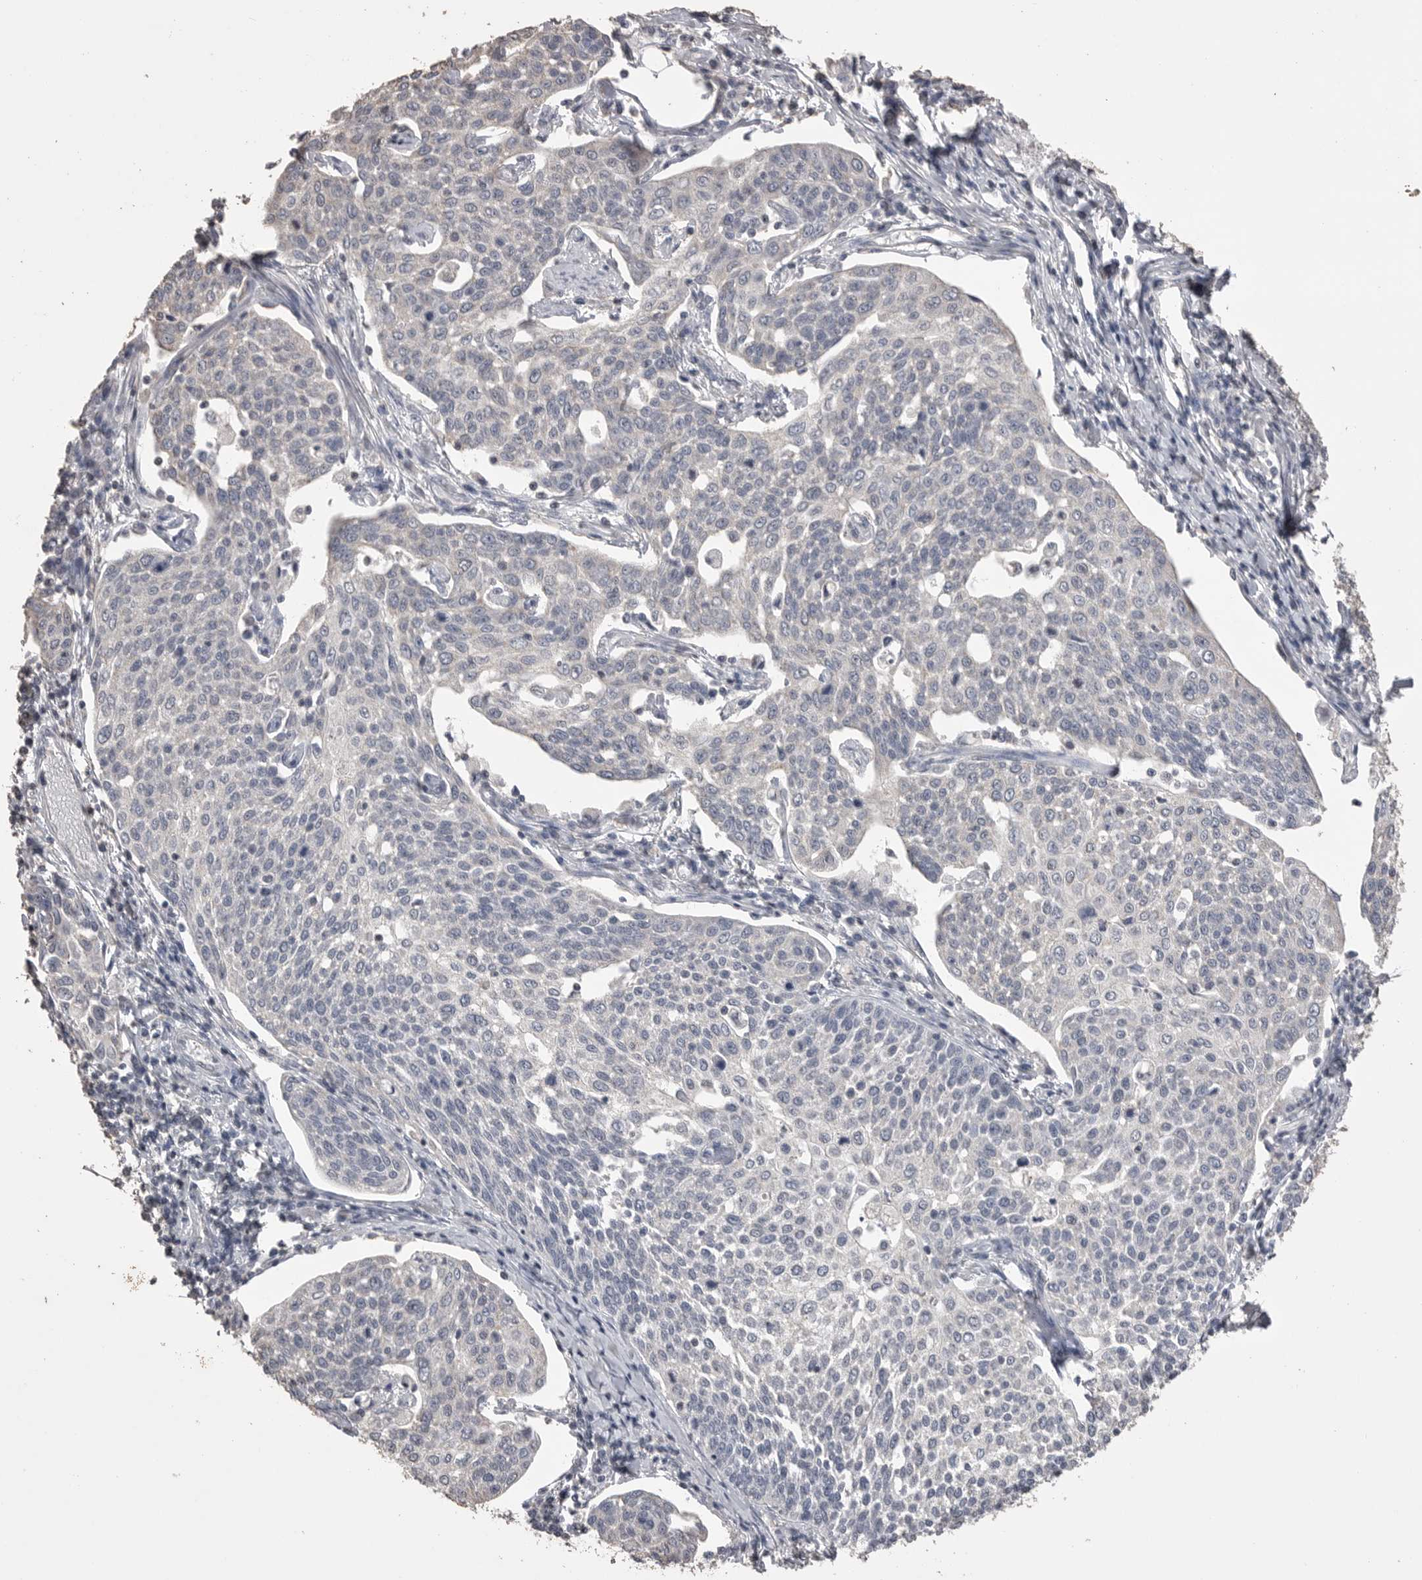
{"staining": {"intensity": "negative", "quantity": "none", "location": "none"}, "tissue": "cervical cancer", "cell_type": "Tumor cells", "image_type": "cancer", "snomed": [{"axis": "morphology", "description": "Squamous cell carcinoma, NOS"}, {"axis": "topography", "description": "Cervix"}], "caption": "Immunohistochemical staining of cervical cancer exhibits no significant expression in tumor cells.", "gene": "MMP7", "patient": {"sex": "female", "age": 34}}